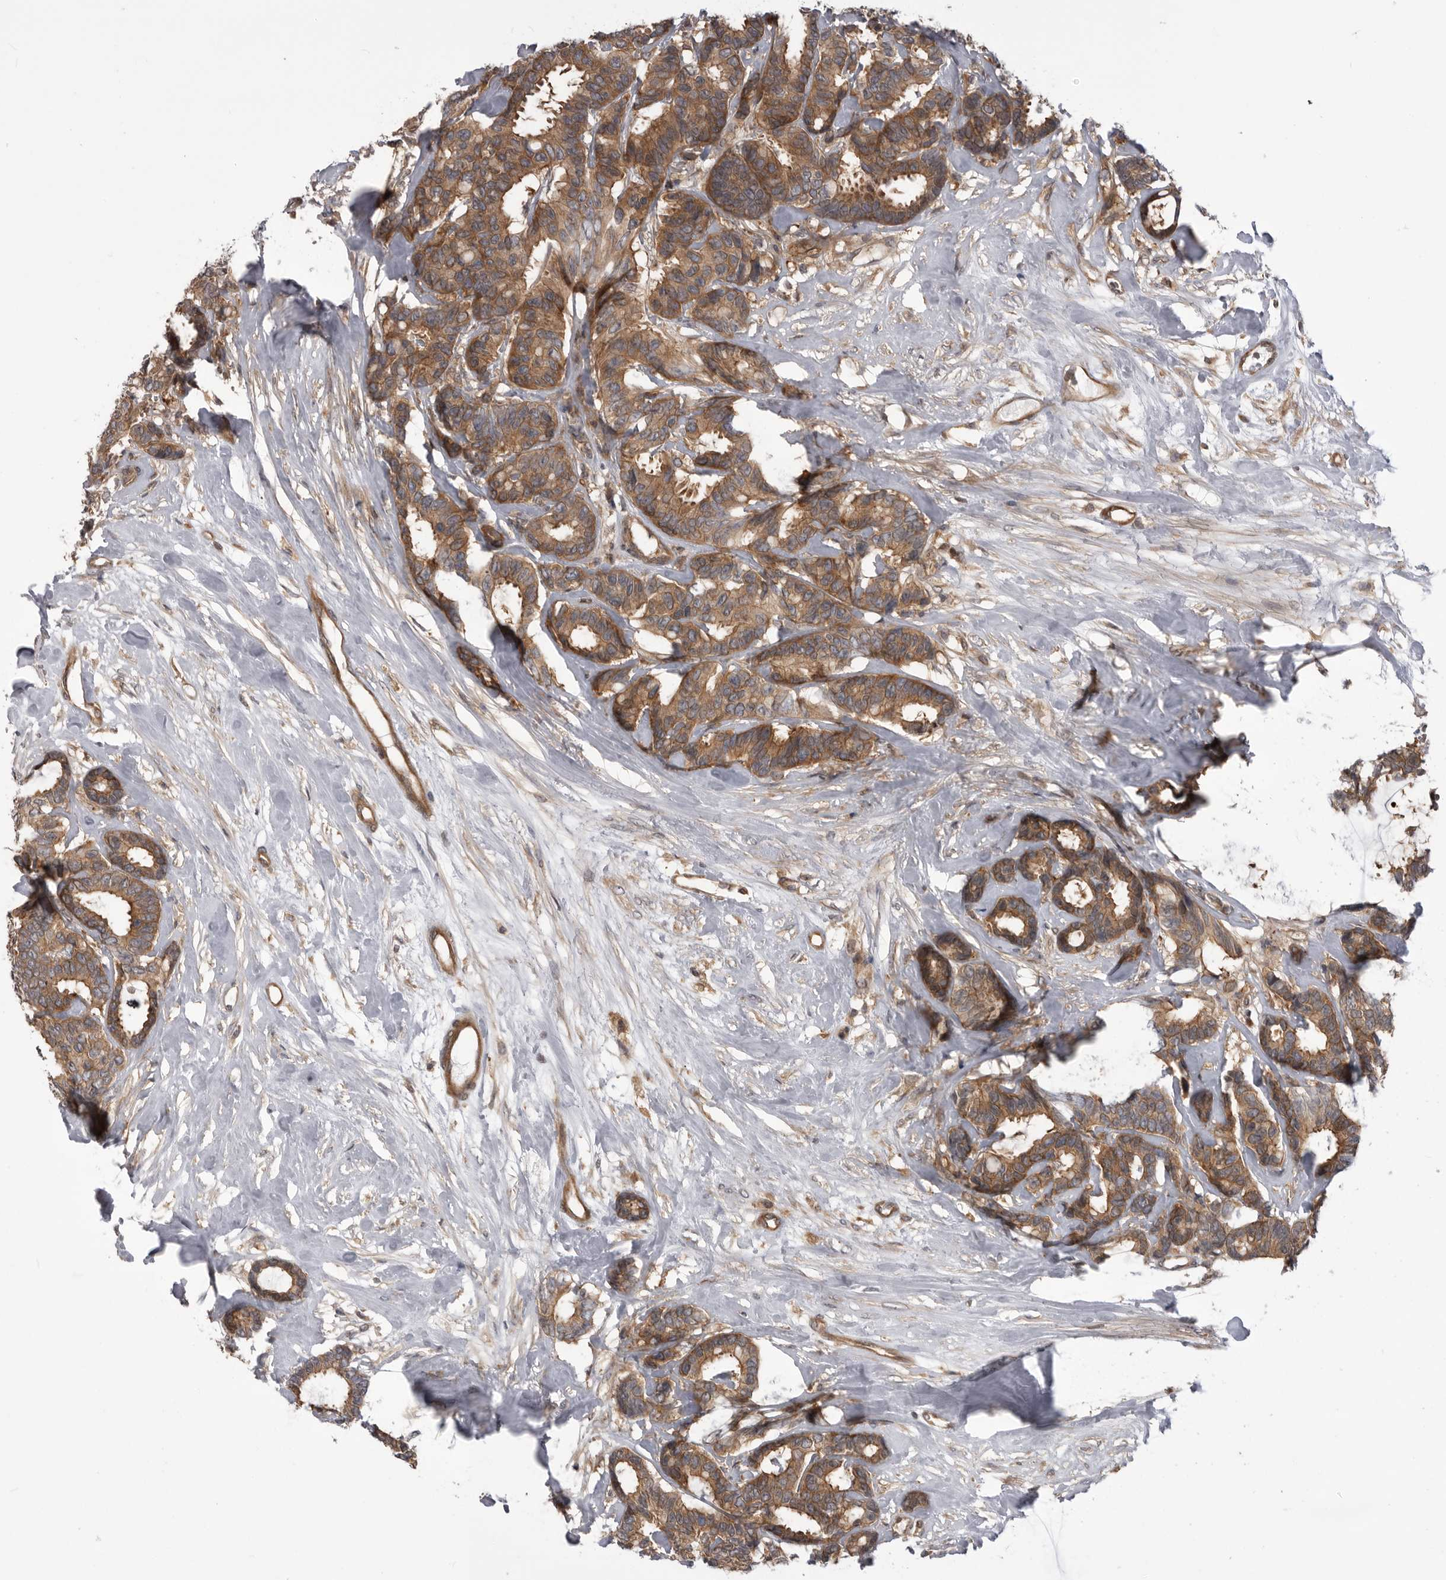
{"staining": {"intensity": "moderate", "quantity": ">75%", "location": "cytoplasmic/membranous"}, "tissue": "breast cancer", "cell_type": "Tumor cells", "image_type": "cancer", "snomed": [{"axis": "morphology", "description": "Duct carcinoma"}, {"axis": "topography", "description": "Breast"}], "caption": "Breast cancer (infiltrating ductal carcinoma) stained with immunohistochemistry (IHC) reveals moderate cytoplasmic/membranous staining in approximately >75% of tumor cells.", "gene": "RAB3GAP2", "patient": {"sex": "female", "age": 87}}